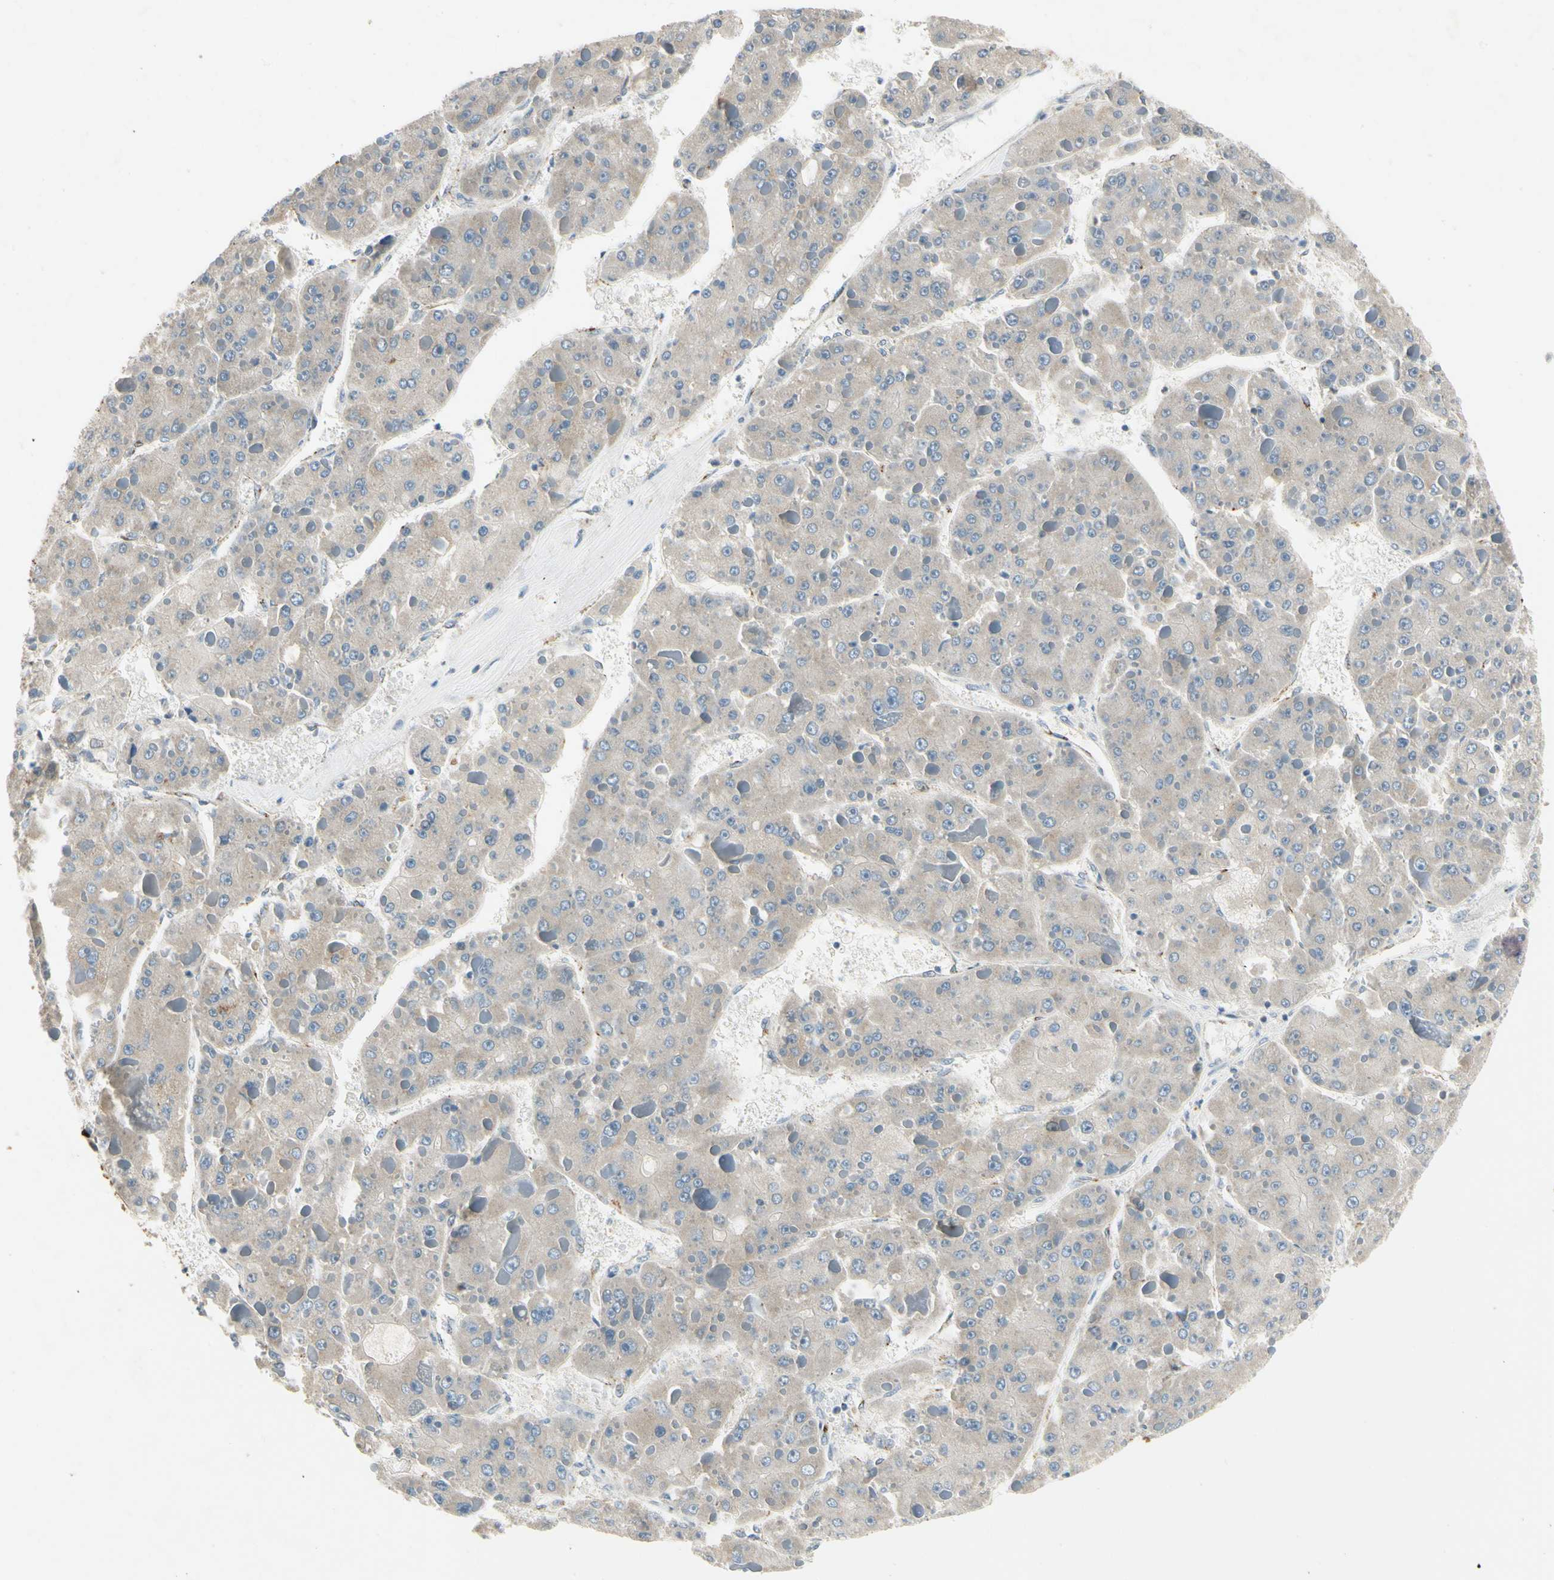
{"staining": {"intensity": "weak", "quantity": "25%-75%", "location": "cytoplasmic/membranous"}, "tissue": "liver cancer", "cell_type": "Tumor cells", "image_type": "cancer", "snomed": [{"axis": "morphology", "description": "Carcinoma, Hepatocellular, NOS"}, {"axis": "topography", "description": "Liver"}], "caption": "This is an image of immunohistochemistry (IHC) staining of liver cancer (hepatocellular carcinoma), which shows weak expression in the cytoplasmic/membranous of tumor cells.", "gene": "MANSC1", "patient": {"sex": "female", "age": 73}}